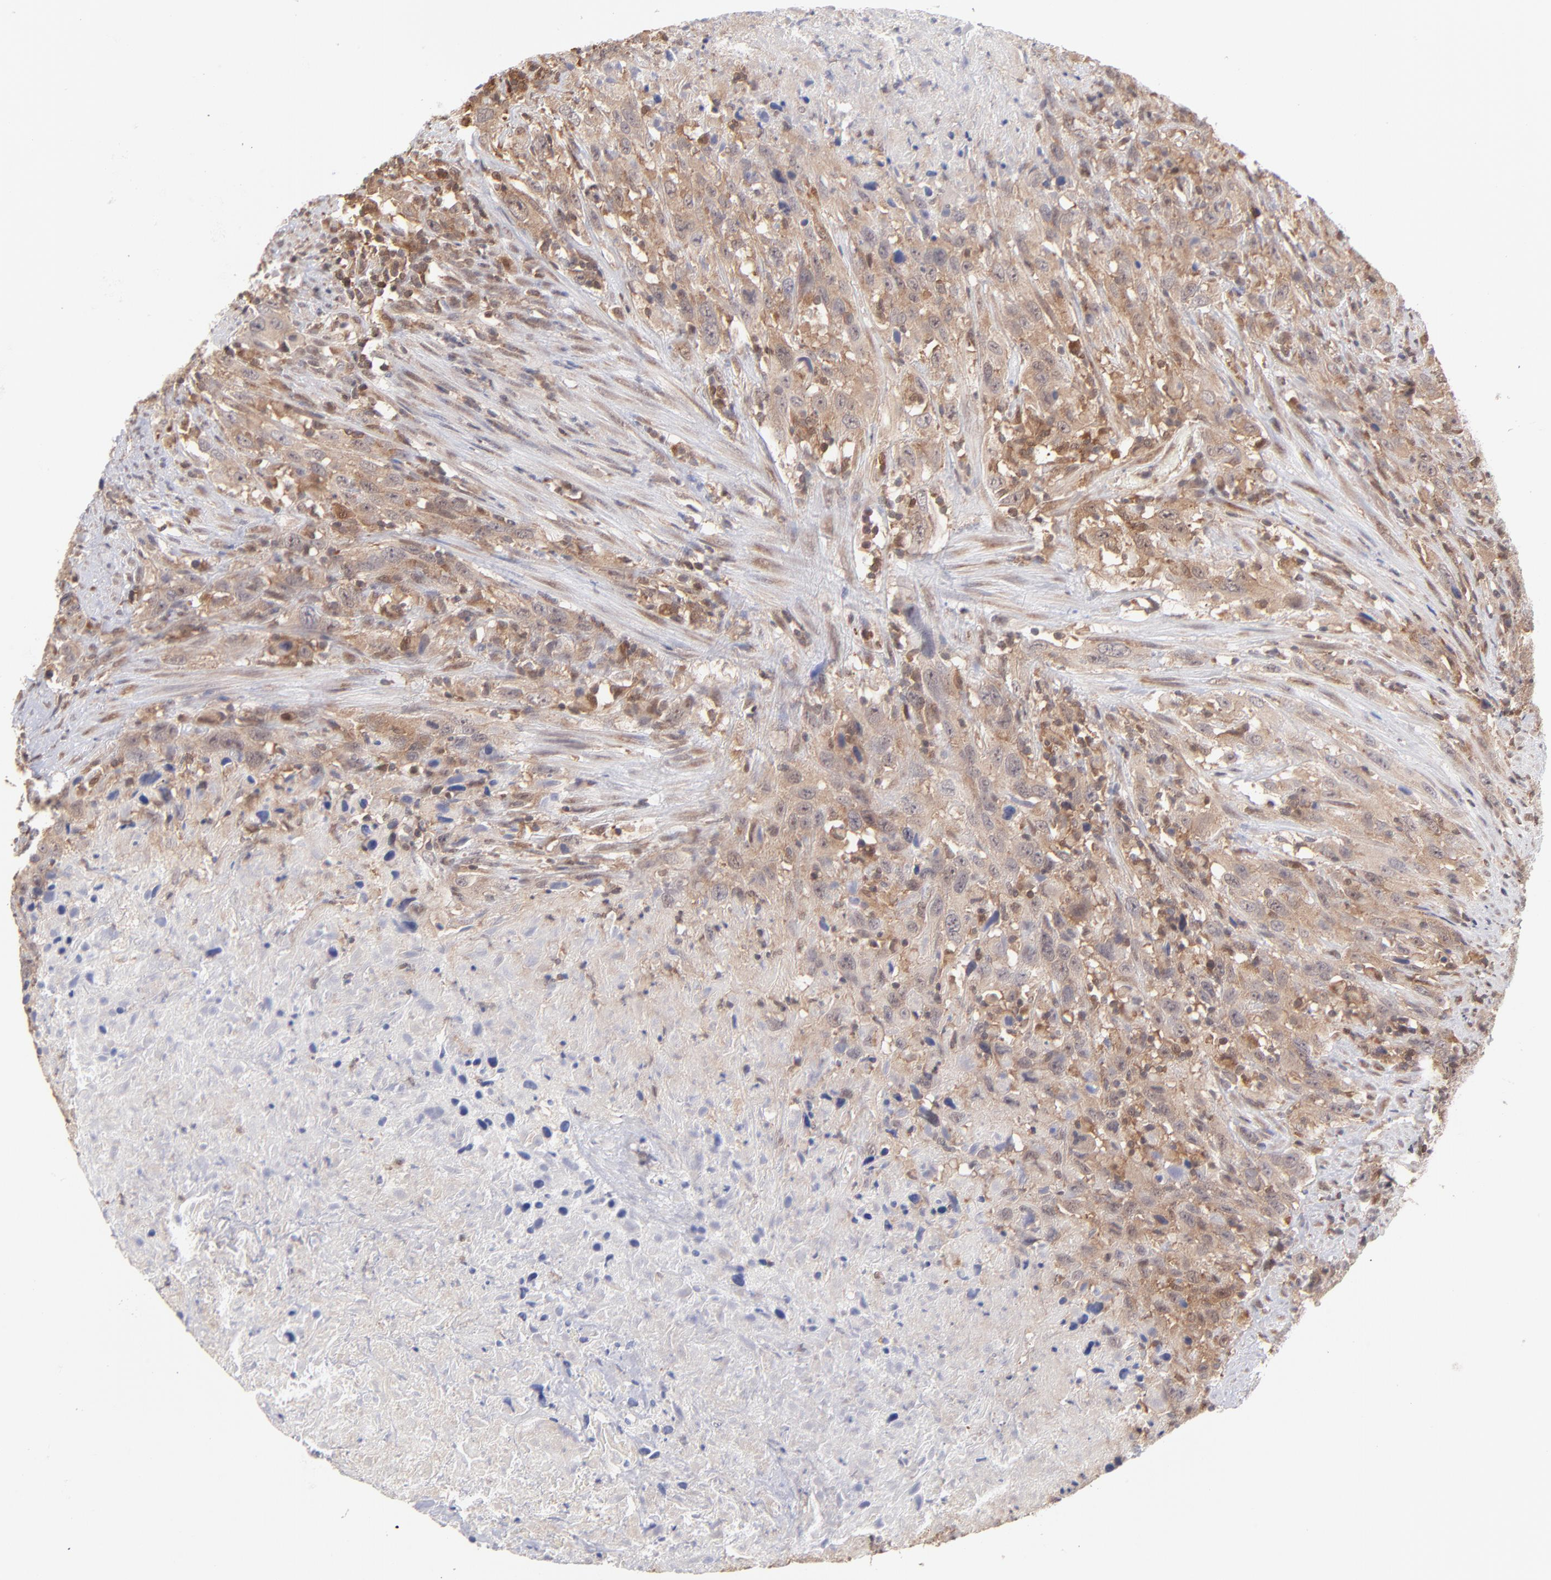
{"staining": {"intensity": "weak", "quantity": ">75%", "location": "cytoplasmic/membranous"}, "tissue": "urothelial cancer", "cell_type": "Tumor cells", "image_type": "cancer", "snomed": [{"axis": "morphology", "description": "Urothelial carcinoma, High grade"}, {"axis": "topography", "description": "Urinary bladder"}], "caption": "A high-resolution image shows immunohistochemistry (IHC) staining of urothelial carcinoma (high-grade), which demonstrates weak cytoplasmic/membranous expression in about >75% of tumor cells.", "gene": "OAS1", "patient": {"sex": "male", "age": 61}}